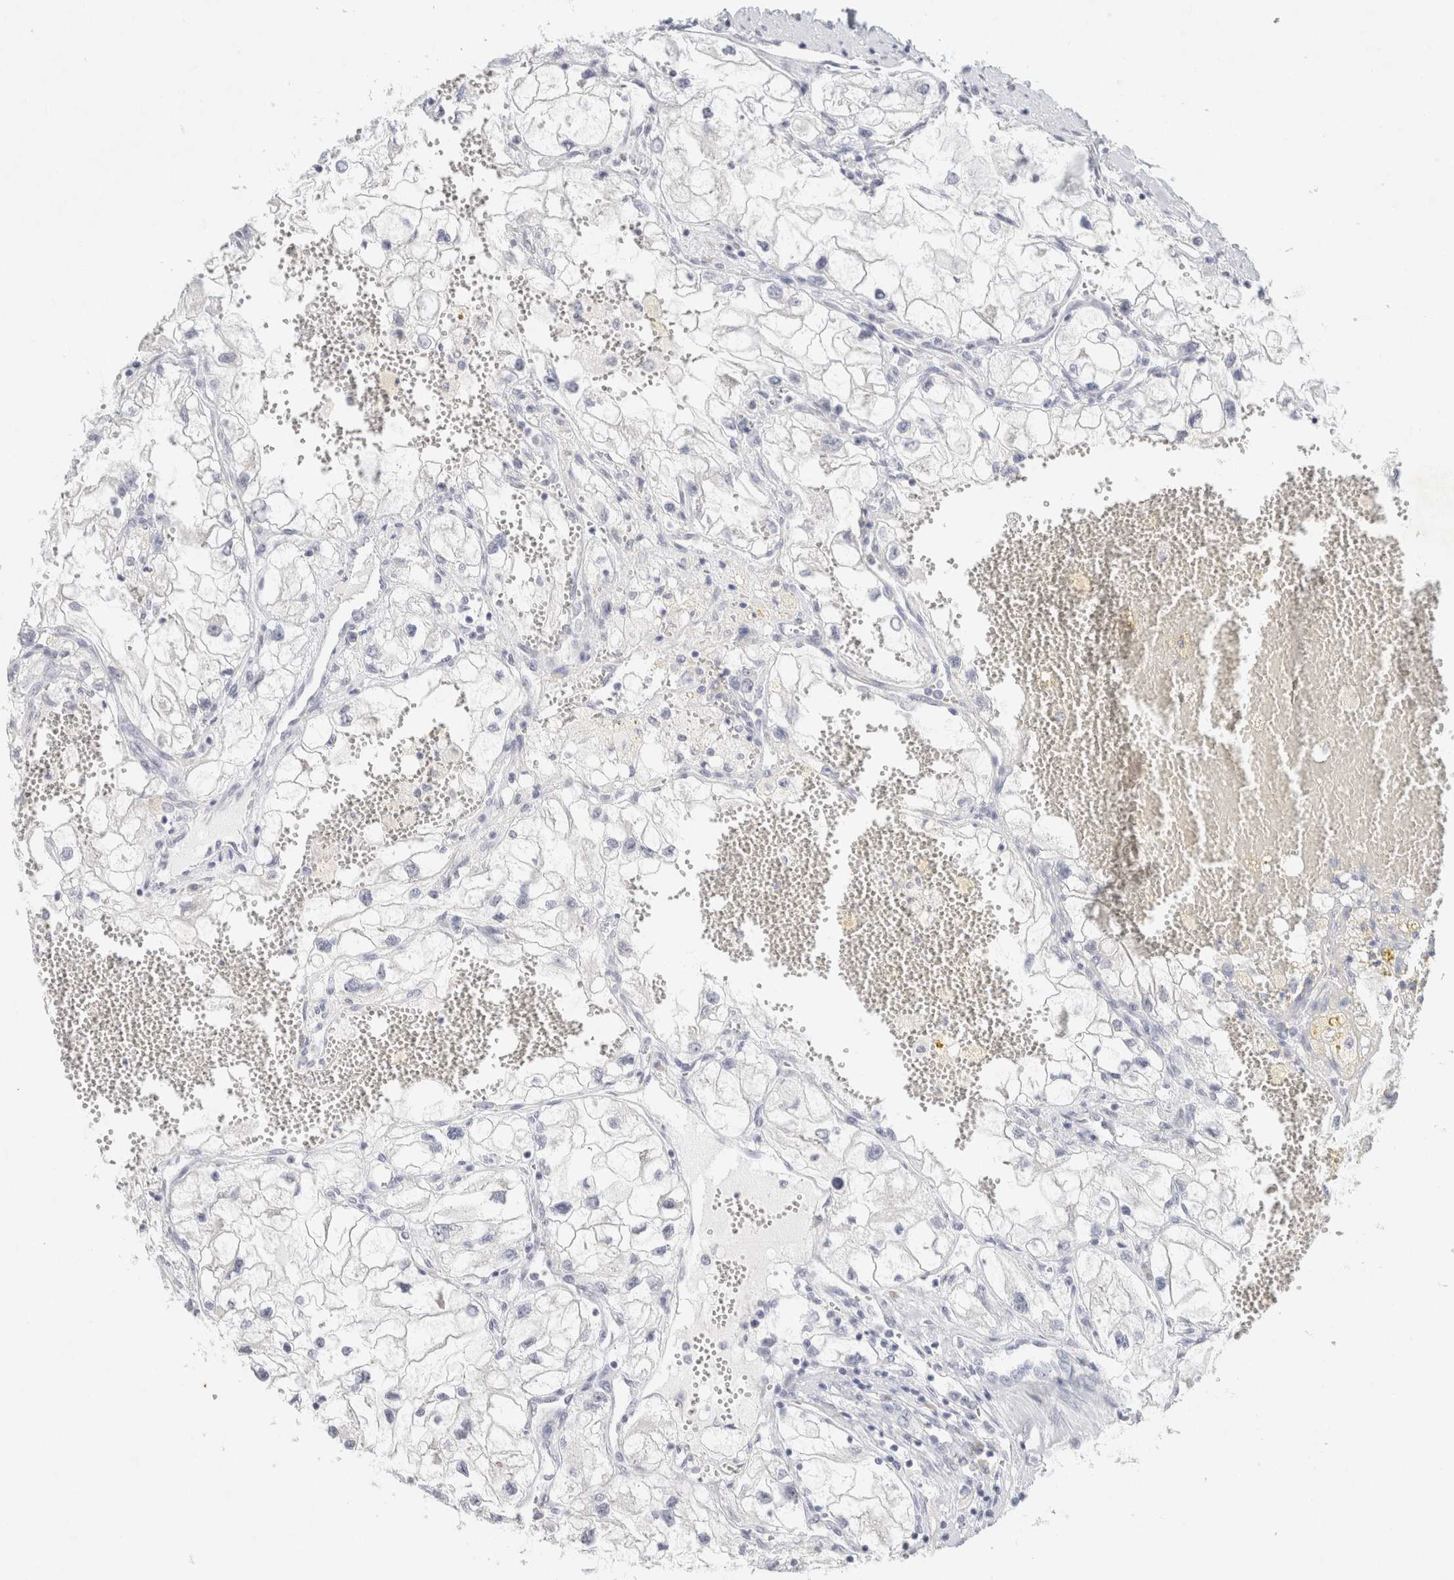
{"staining": {"intensity": "negative", "quantity": "none", "location": "none"}, "tissue": "renal cancer", "cell_type": "Tumor cells", "image_type": "cancer", "snomed": [{"axis": "morphology", "description": "Adenocarcinoma, NOS"}, {"axis": "topography", "description": "Kidney"}], "caption": "An immunohistochemistry (IHC) histopathology image of adenocarcinoma (renal) is shown. There is no staining in tumor cells of adenocarcinoma (renal).", "gene": "NEFM", "patient": {"sex": "female", "age": 70}}